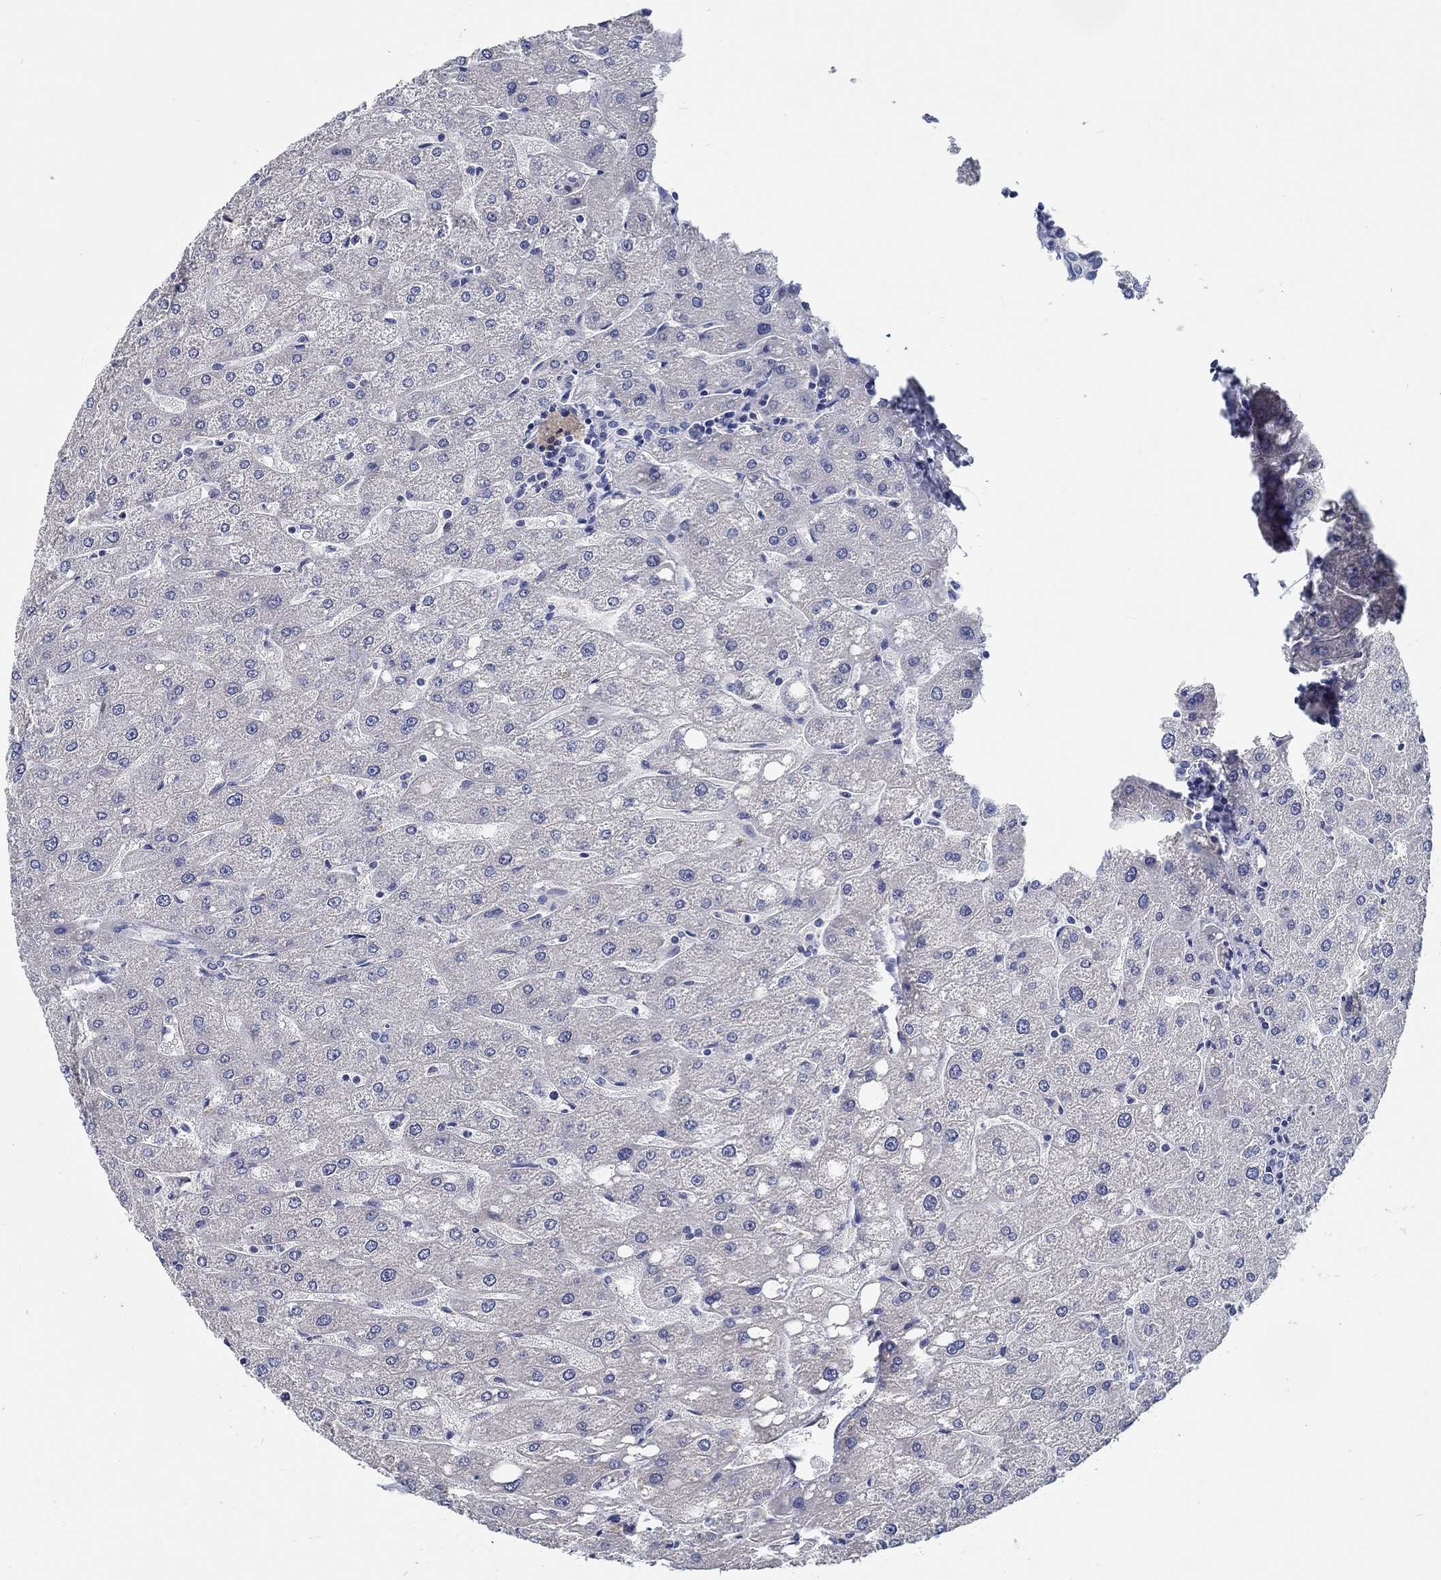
{"staining": {"intensity": "negative", "quantity": "none", "location": "none"}, "tissue": "liver", "cell_type": "Cholangiocytes", "image_type": "normal", "snomed": [{"axis": "morphology", "description": "Normal tissue, NOS"}, {"axis": "topography", "description": "Liver"}], "caption": "A high-resolution histopathology image shows IHC staining of normal liver, which exhibits no significant positivity in cholangiocytes.", "gene": "MYBPC1", "patient": {"sex": "male", "age": 67}}